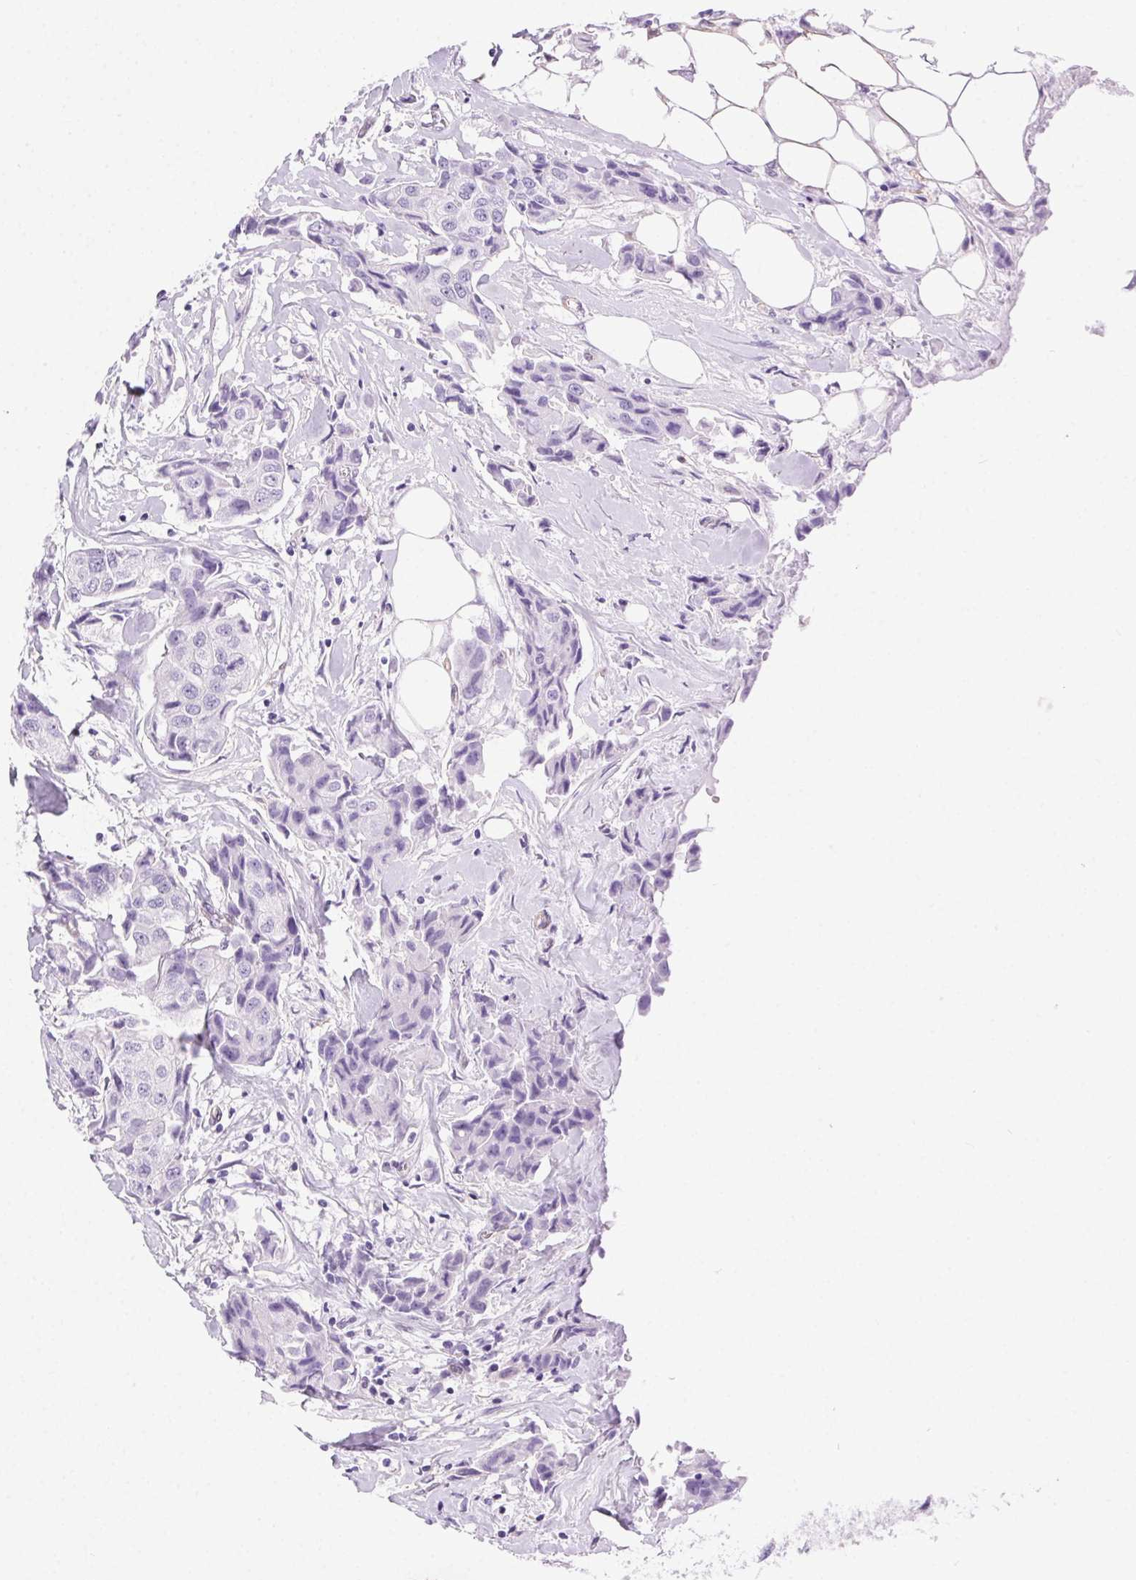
{"staining": {"intensity": "negative", "quantity": "none", "location": "none"}, "tissue": "breast cancer", "cell_type": "Tumor cells", "image_type": "cancer", "snomed": [{"axis": "morphology", "description": "Duct carcinoma"}, {"axis": "topography", "description": "Breast"}, {"axis": "topography", "description": "Lymph node"}], "caption": "IHC photomicrograph of intraductal carcinoma (breast) stained for a protein (brown), which demonstrates no staining in tumor cells.", "gene": "SHCBP1L", "patient": {"sex": "female", "age": 80}}